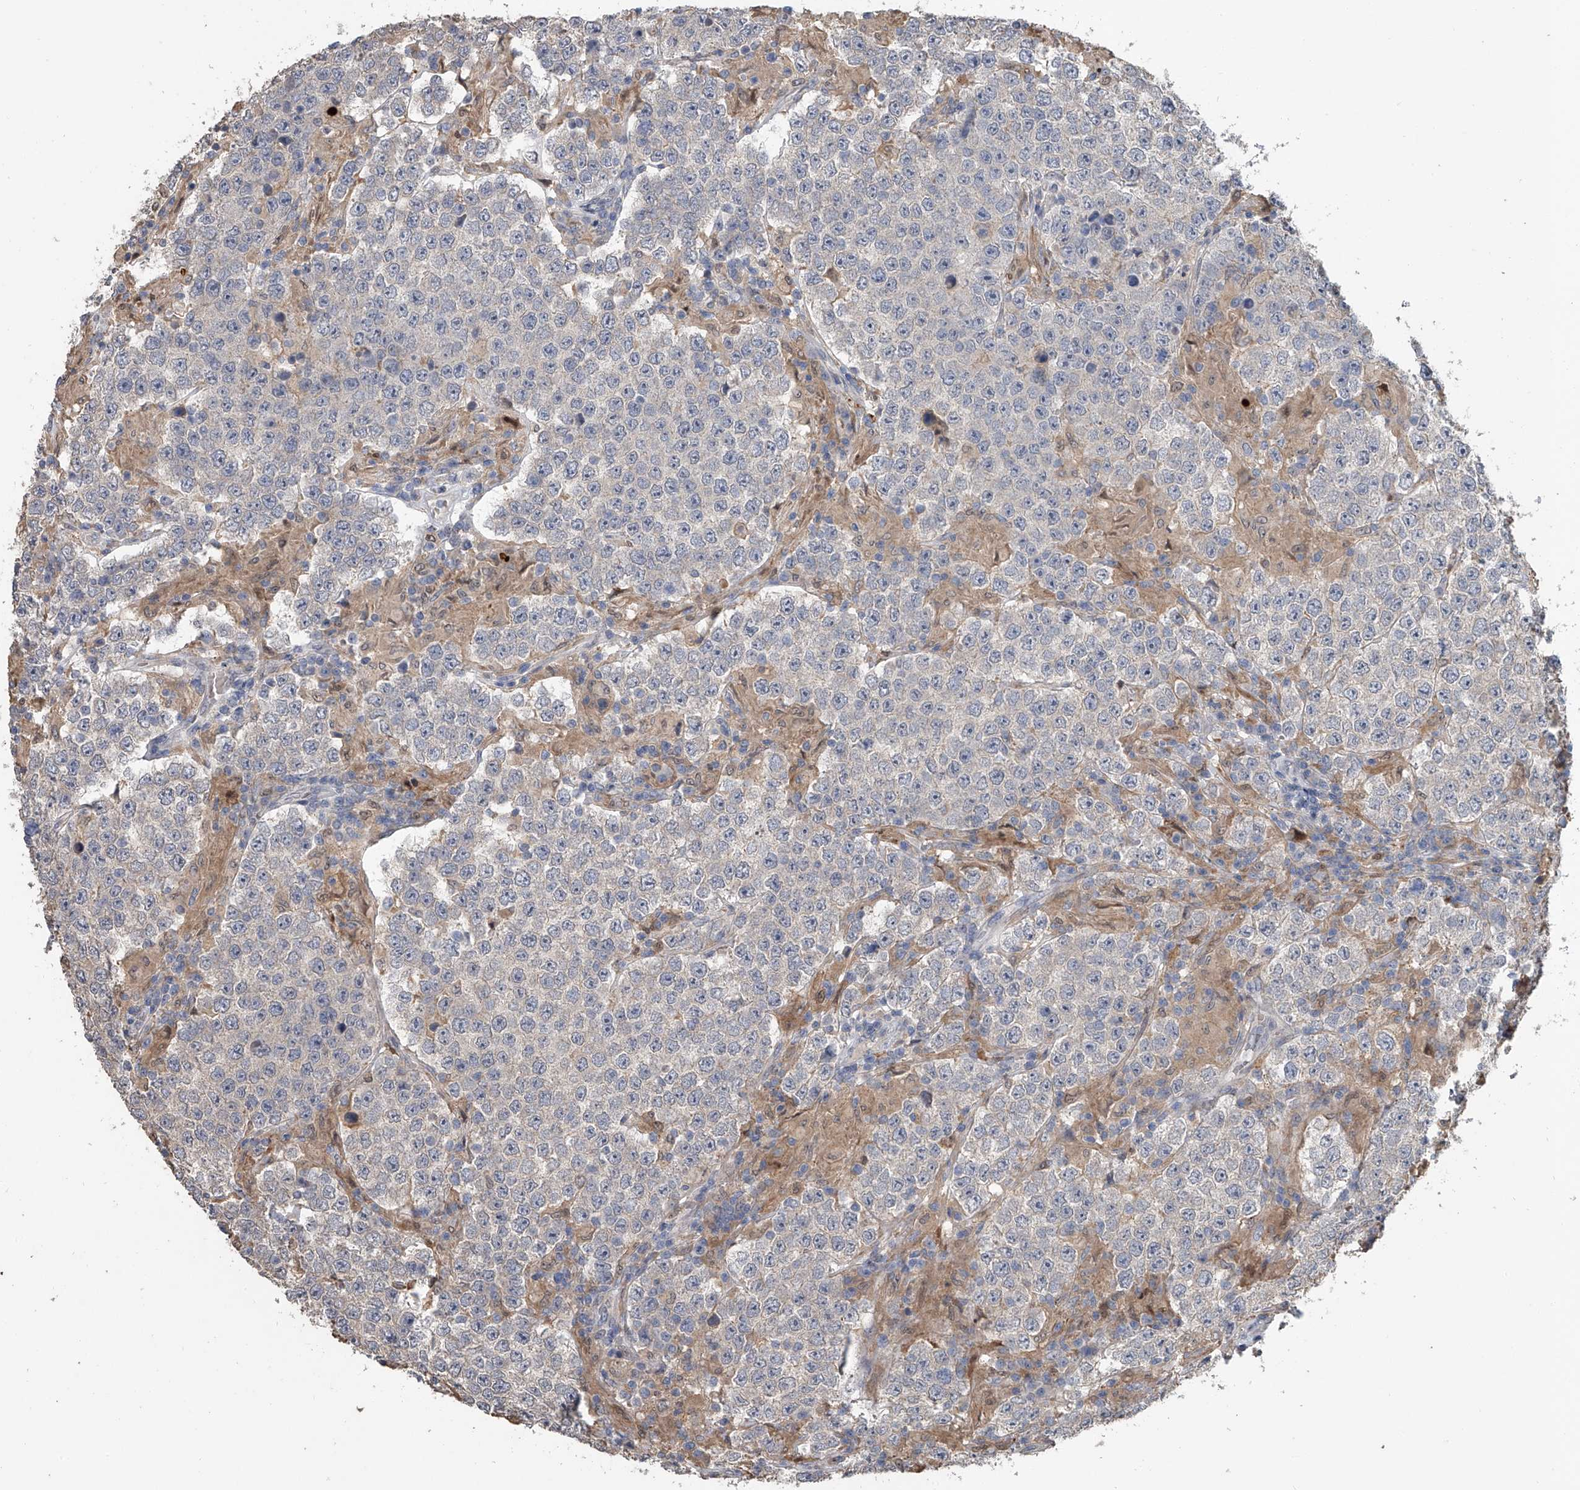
{"staining": {"intensity": "negative", "quantity": "none", "location": "none"}, "tissue": "testis cancer", "cell_type": "Tumor cells", "image_type": "cancer", "snomed": [{"axis": "morphology", "description": "Normal tissue, NOS"}, {"axis": "morphology", "description": "Urothelial carcinoma, High grade"}, {"axis": "morphology", "description": "Seminoma, NOS"}, {"axis": "morphology", "description": "Carcinoma, Embryonal, NOS"}, {"axis": "topography", "description": "Urinary bladder"}, {"axis": "topography", "description": "Testis"}], "caption": "IHC histopathology image of neoplastic tissue: human embryonal carcinoma (testis) stained with DAB (3,3'-diaminobenzidine) displays no significant protein positivity in tumor cells.", "gene": "DOCK9", "patient": {"sex": "male", "age": 41}}